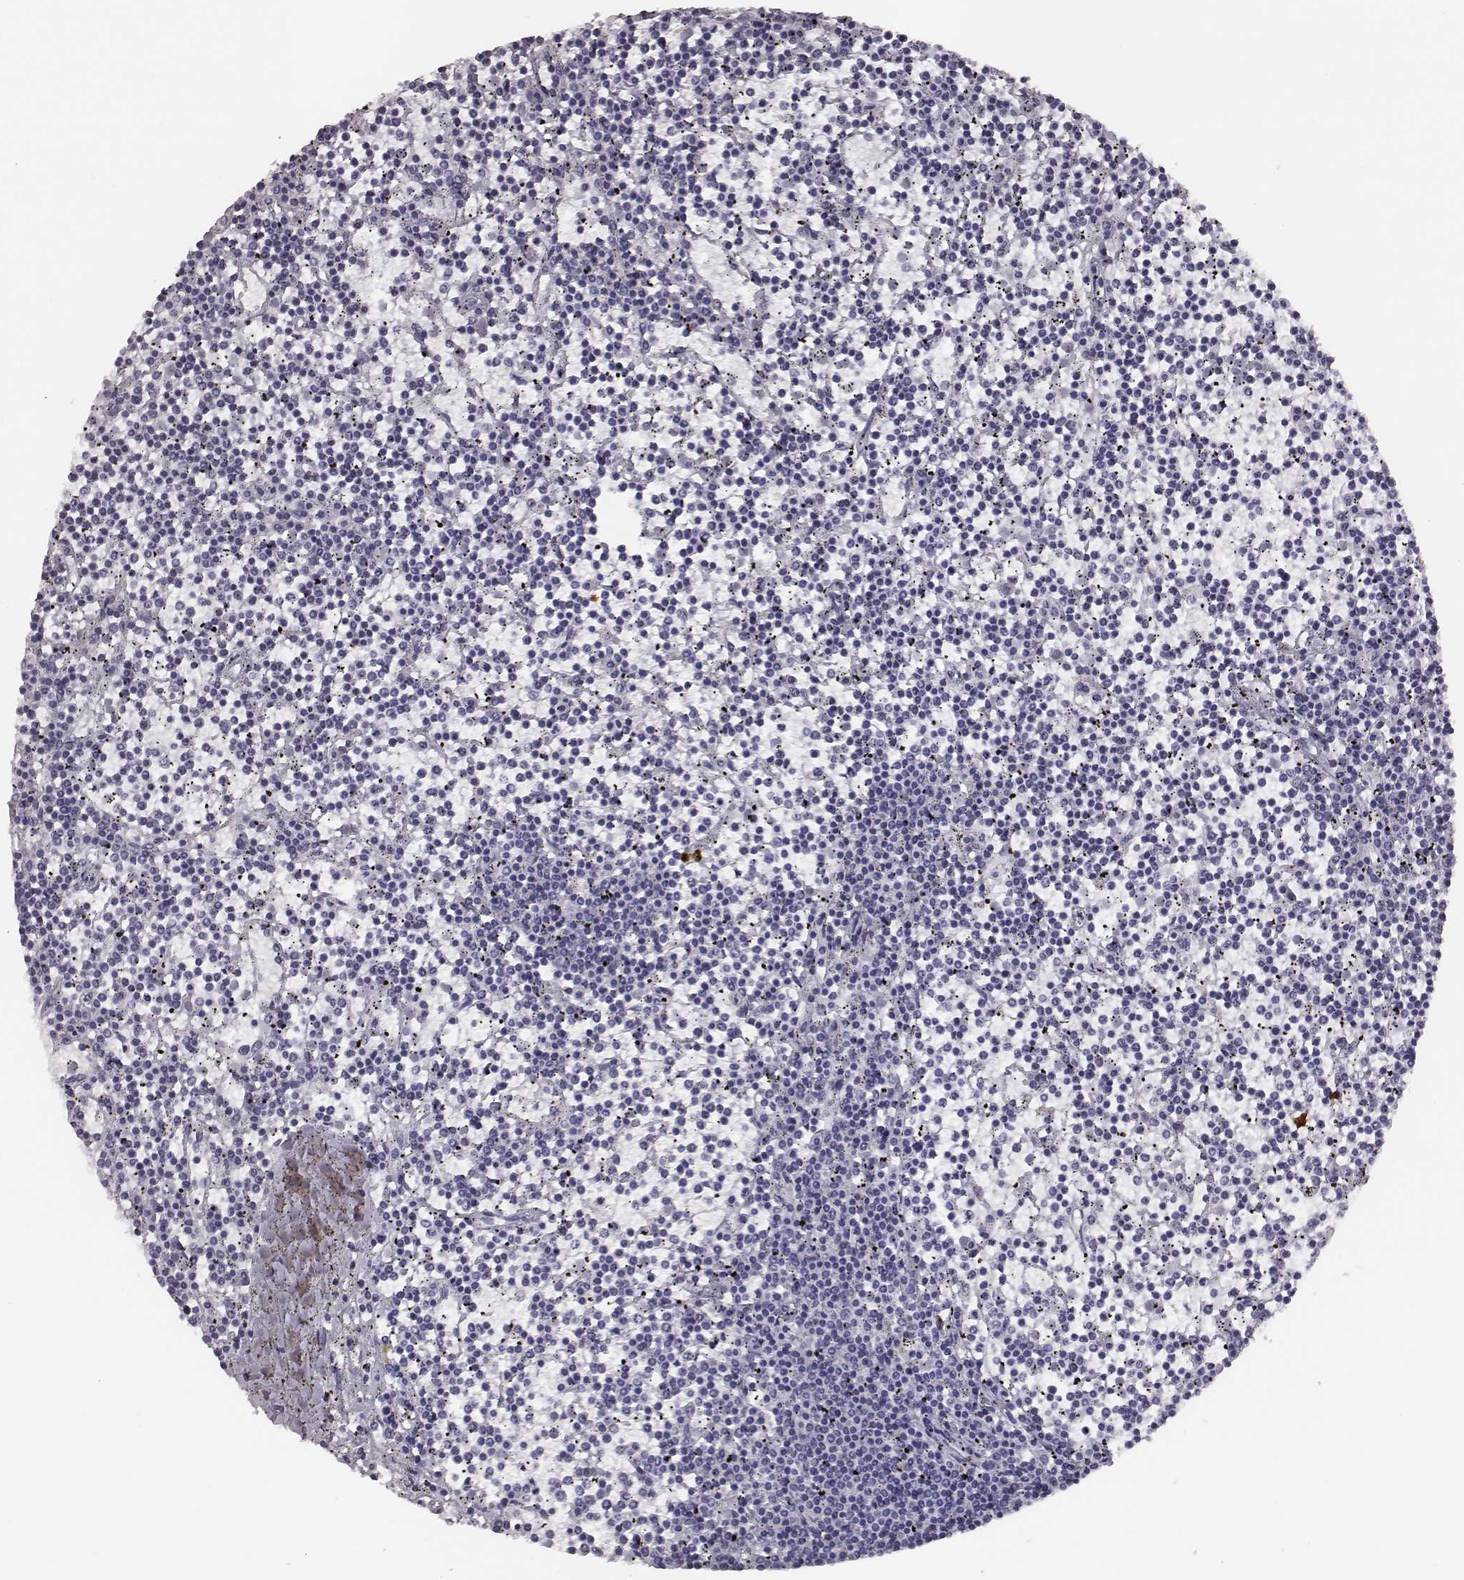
{"staining": {"intensity": "negative", "quantity": "none", "location": "none"}, "tissue": "lymphoma", "cell_type": "Tumor cells", "image_type": "cancer", "snomed": [{"axis": "morphology", "description": "Malignant lymphoma, non-Hodgkin's type, Low grade"}, {"axis": "topography", "description": "Spleen"}], "caption": "Immunohistochemistry (IHC) of human malignant lymphoma, non-Hodgkin's type (low-grade) demonstrates no expression in tumor cells. (Brightfield microscopy of DAB (3,3'-diaminobenzidine) immunohistochemistry (IHC) at high magnification).", "gene": "P2RY10", "patient": {"sex": "female", "age": 19}}